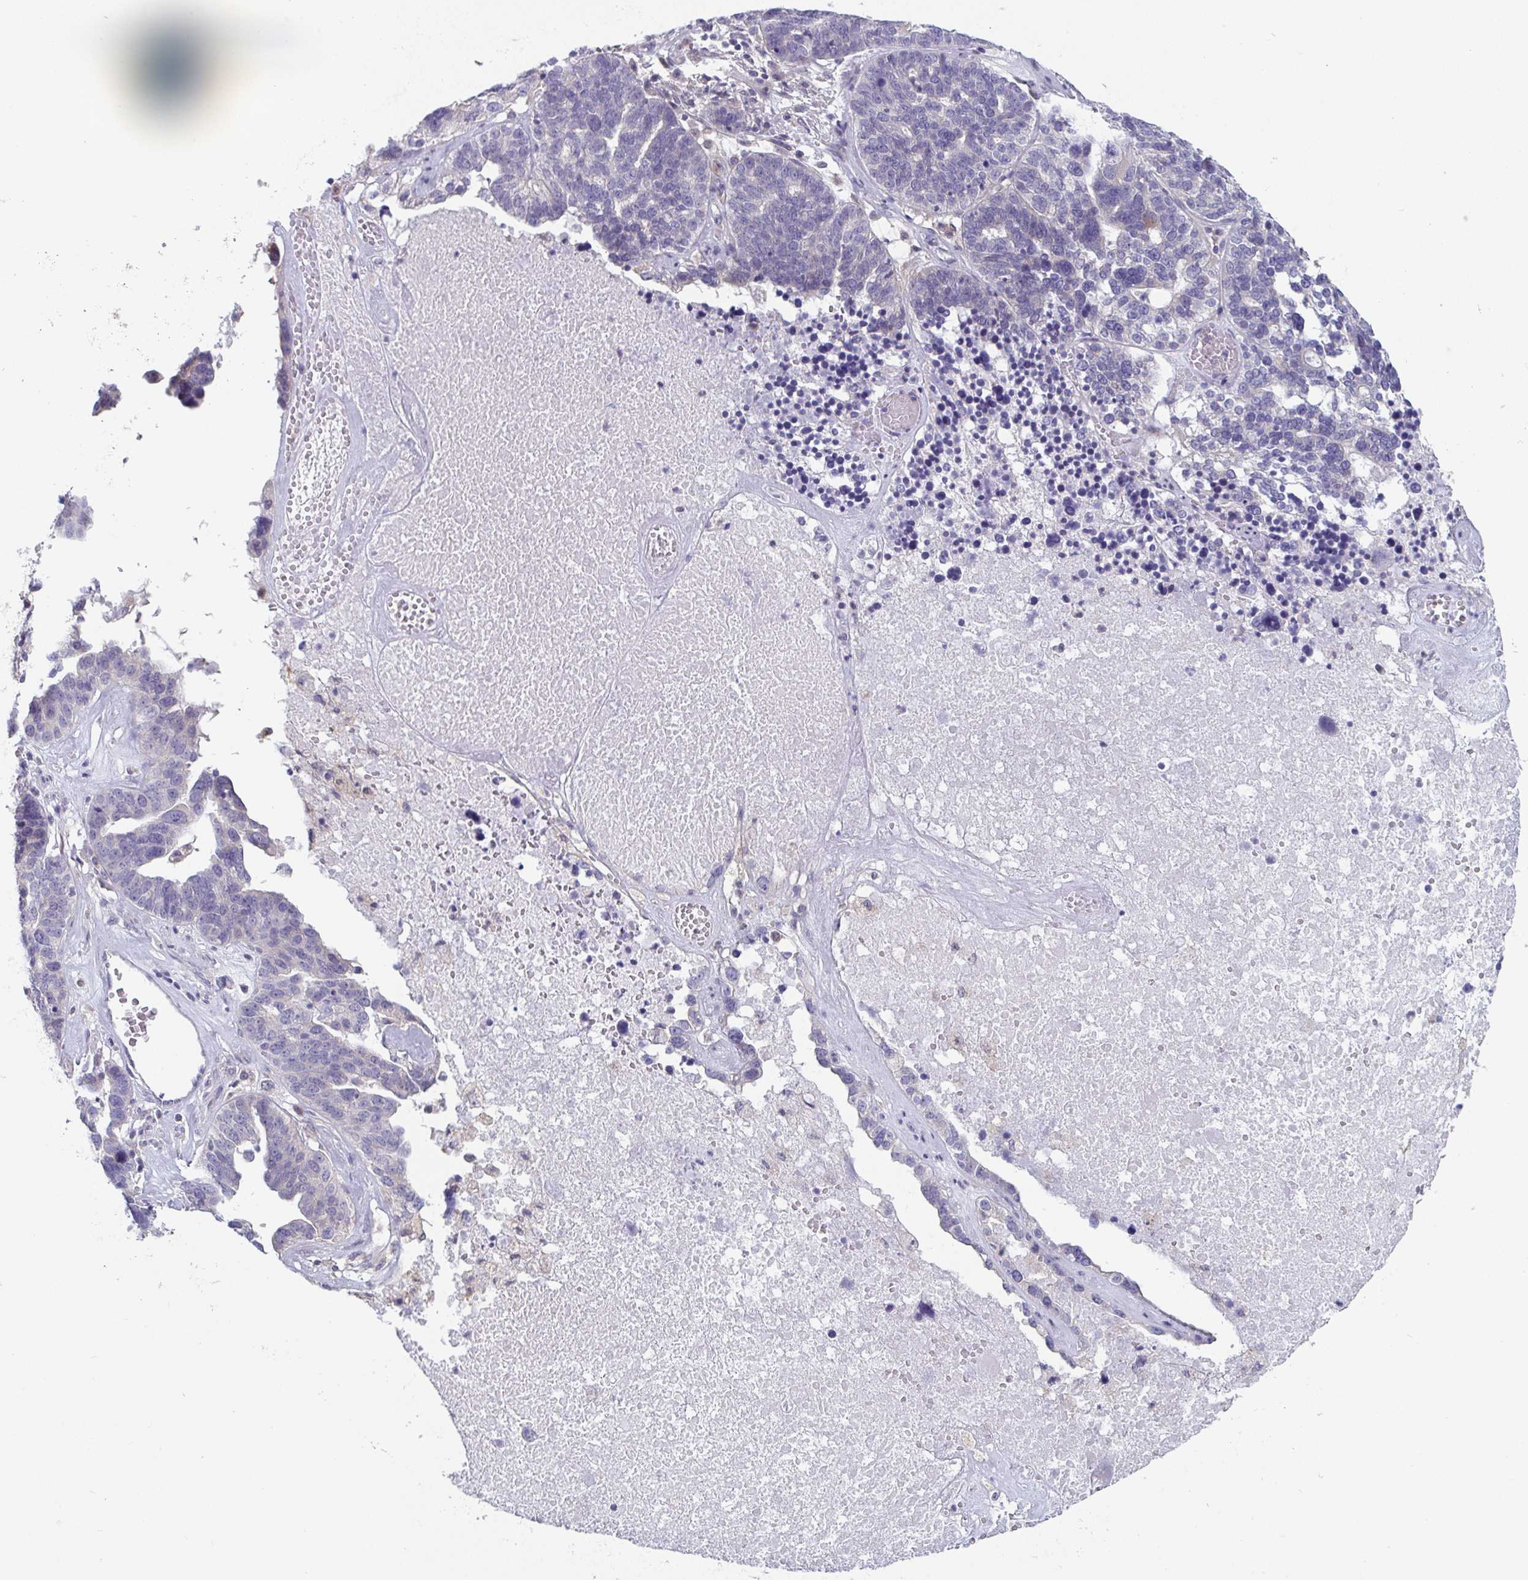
{"staining": {"intensity": "negative", "quantity": "none", "location": "none"}, "tissue": "ovarian cancer", "cell_type": "Tumor cells", "image_type": "cancer", "snomed": [{"axis": "morphology", "description": "Cystadenocarcinoma, serous, NOS"}, {"axis": "topography", "description": "Ovary"}], "caption": "High power microscopy photomicrograph of an immunohistochemistry (IHC) photomicrograph of ovarian serous cystadenocarcinoma, revealing no significant staining in tumor cells. (Stains: DAB (3,3'-diaminobenzidine) immunohistochemistry with hematoxylin counter stain, Microscopy: brightfield microscopy at high magnification).", "gene": "PTPRD", "patient": {"sex": "female", "age": 59}}